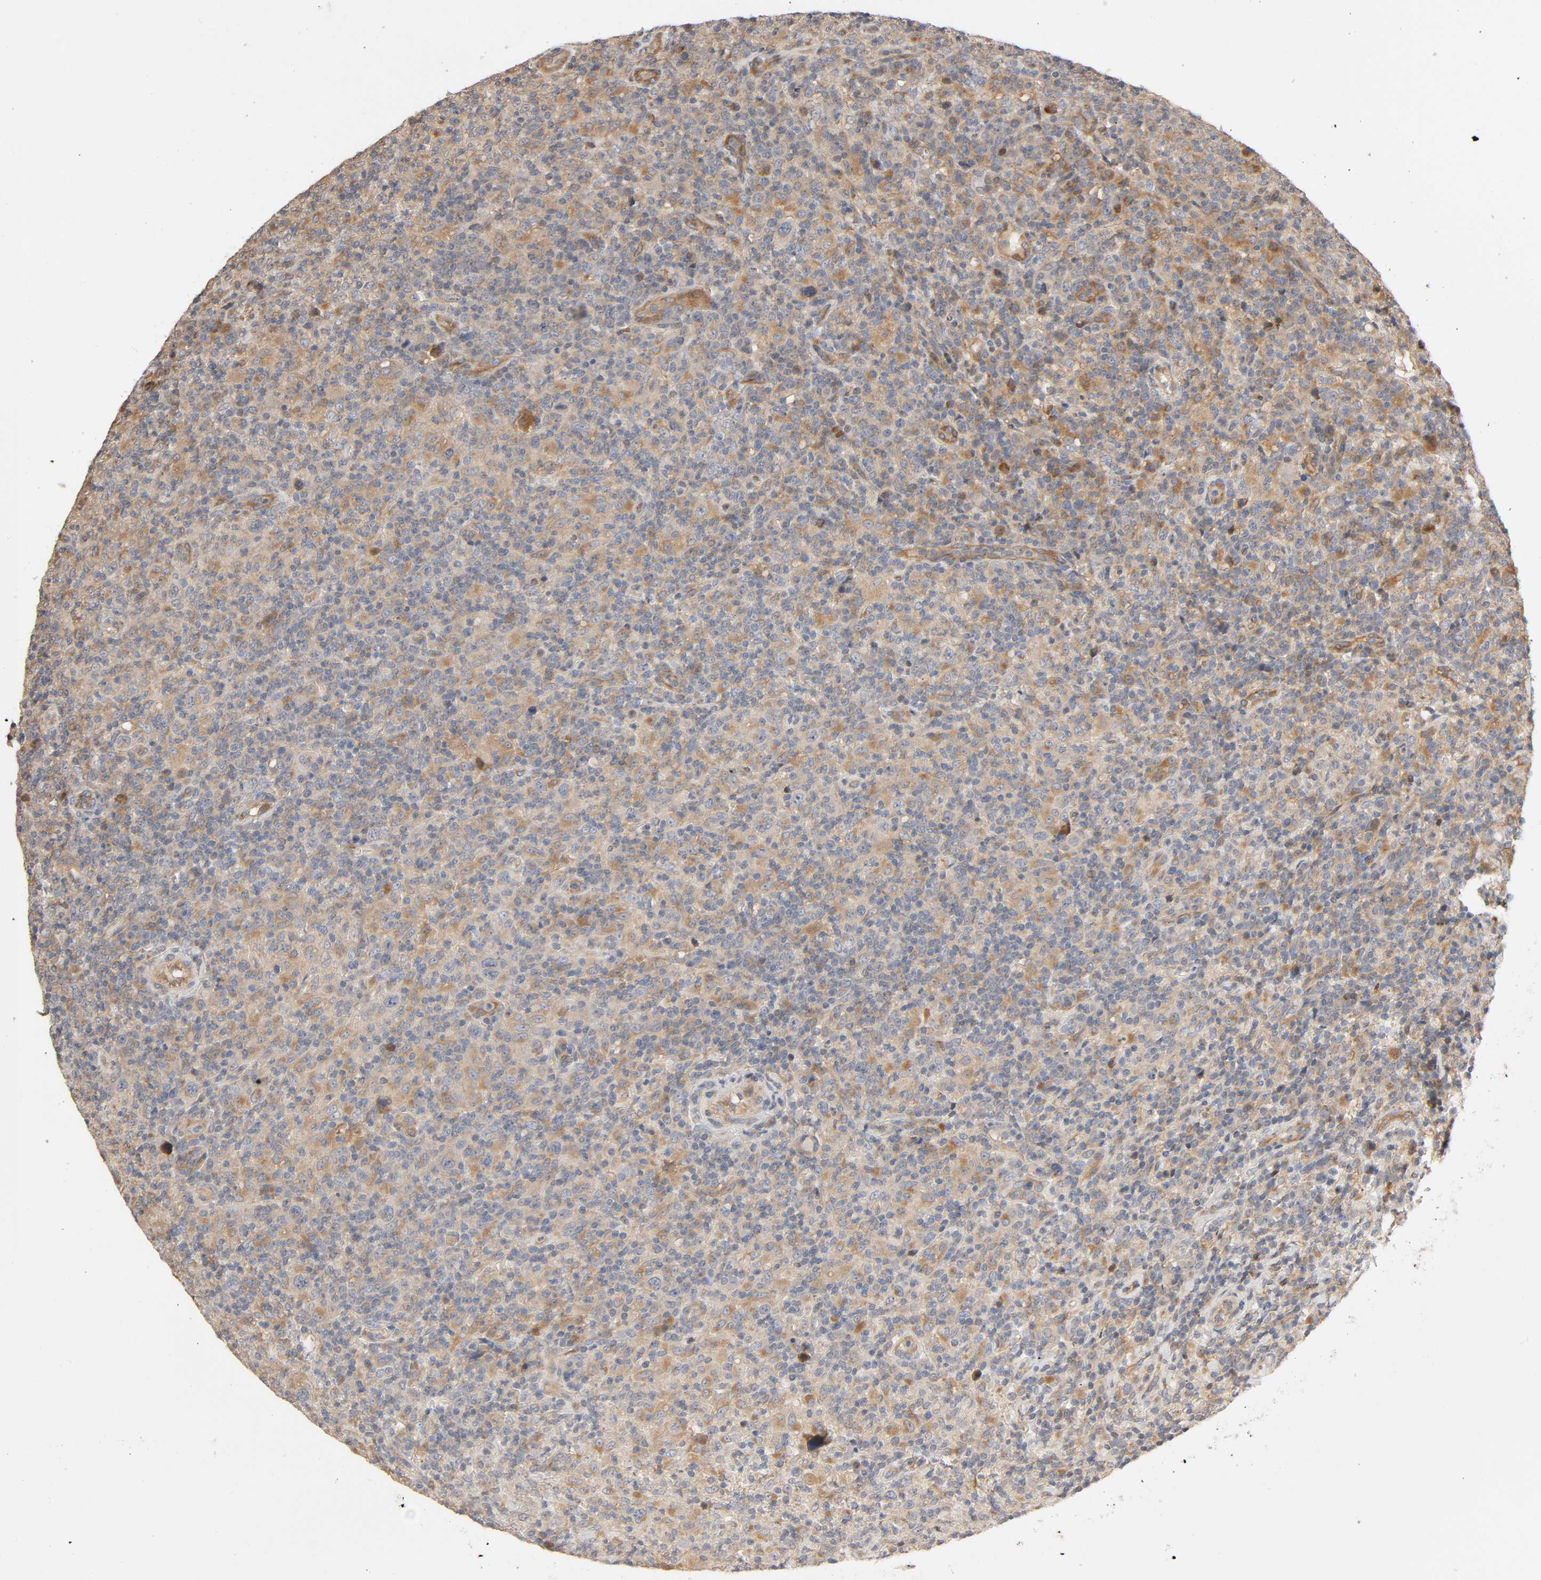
{"staining": {"intensity": "moderate", "quantity": "<25%", "location": "cytoplasmic/membranous"}, "tissue": "lymphoma", "cell_type": "Tumor cells", "image_type": "cancer", "snomed": [{"axis": "morphology", "description": "Hodgkin's disease, NOS"}, {"axis": "topography", "description": "Lymph node"}], "caption": "Lymphoma was stained to show a protein in brown. There is low levels of moderate cytoplasmic/membranous expression in approximately <25% of tumor cells.", "gene": "SGSM1", "patient": {"sex": "male", "age": 65}}